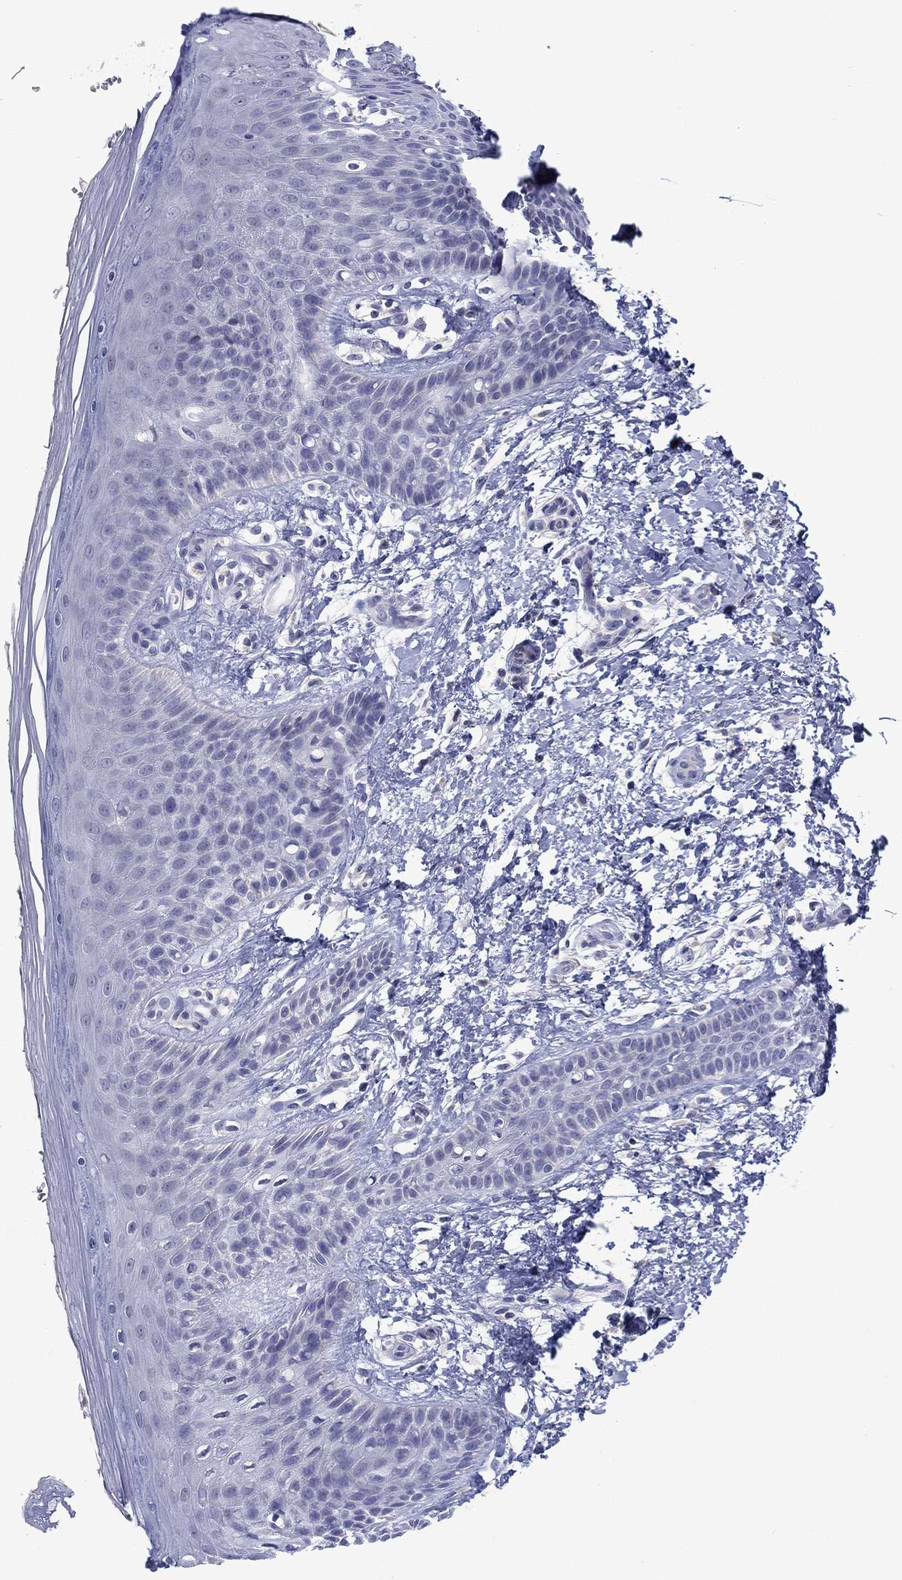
{"staining": {"intensity": "negative", "quantity": "none", "location": "none"}, "tissue": "skin", "cell_type": "Epidermal cells", "image_type": "normal", "snomed": [{"axis": "morphology", "description": "Normal tissue, NOS"}, {"axis": "topography", "description": "Anal"}], "caption": "Epidermal cells are negative for protein expression in benign human skin. Brightfield microscopy of IHC stained with DAB (brown) and hematoxylin (blue), captured at high magnification.", "gene": "FER1L6", "patient": {"sex": "male", "age": 36}}